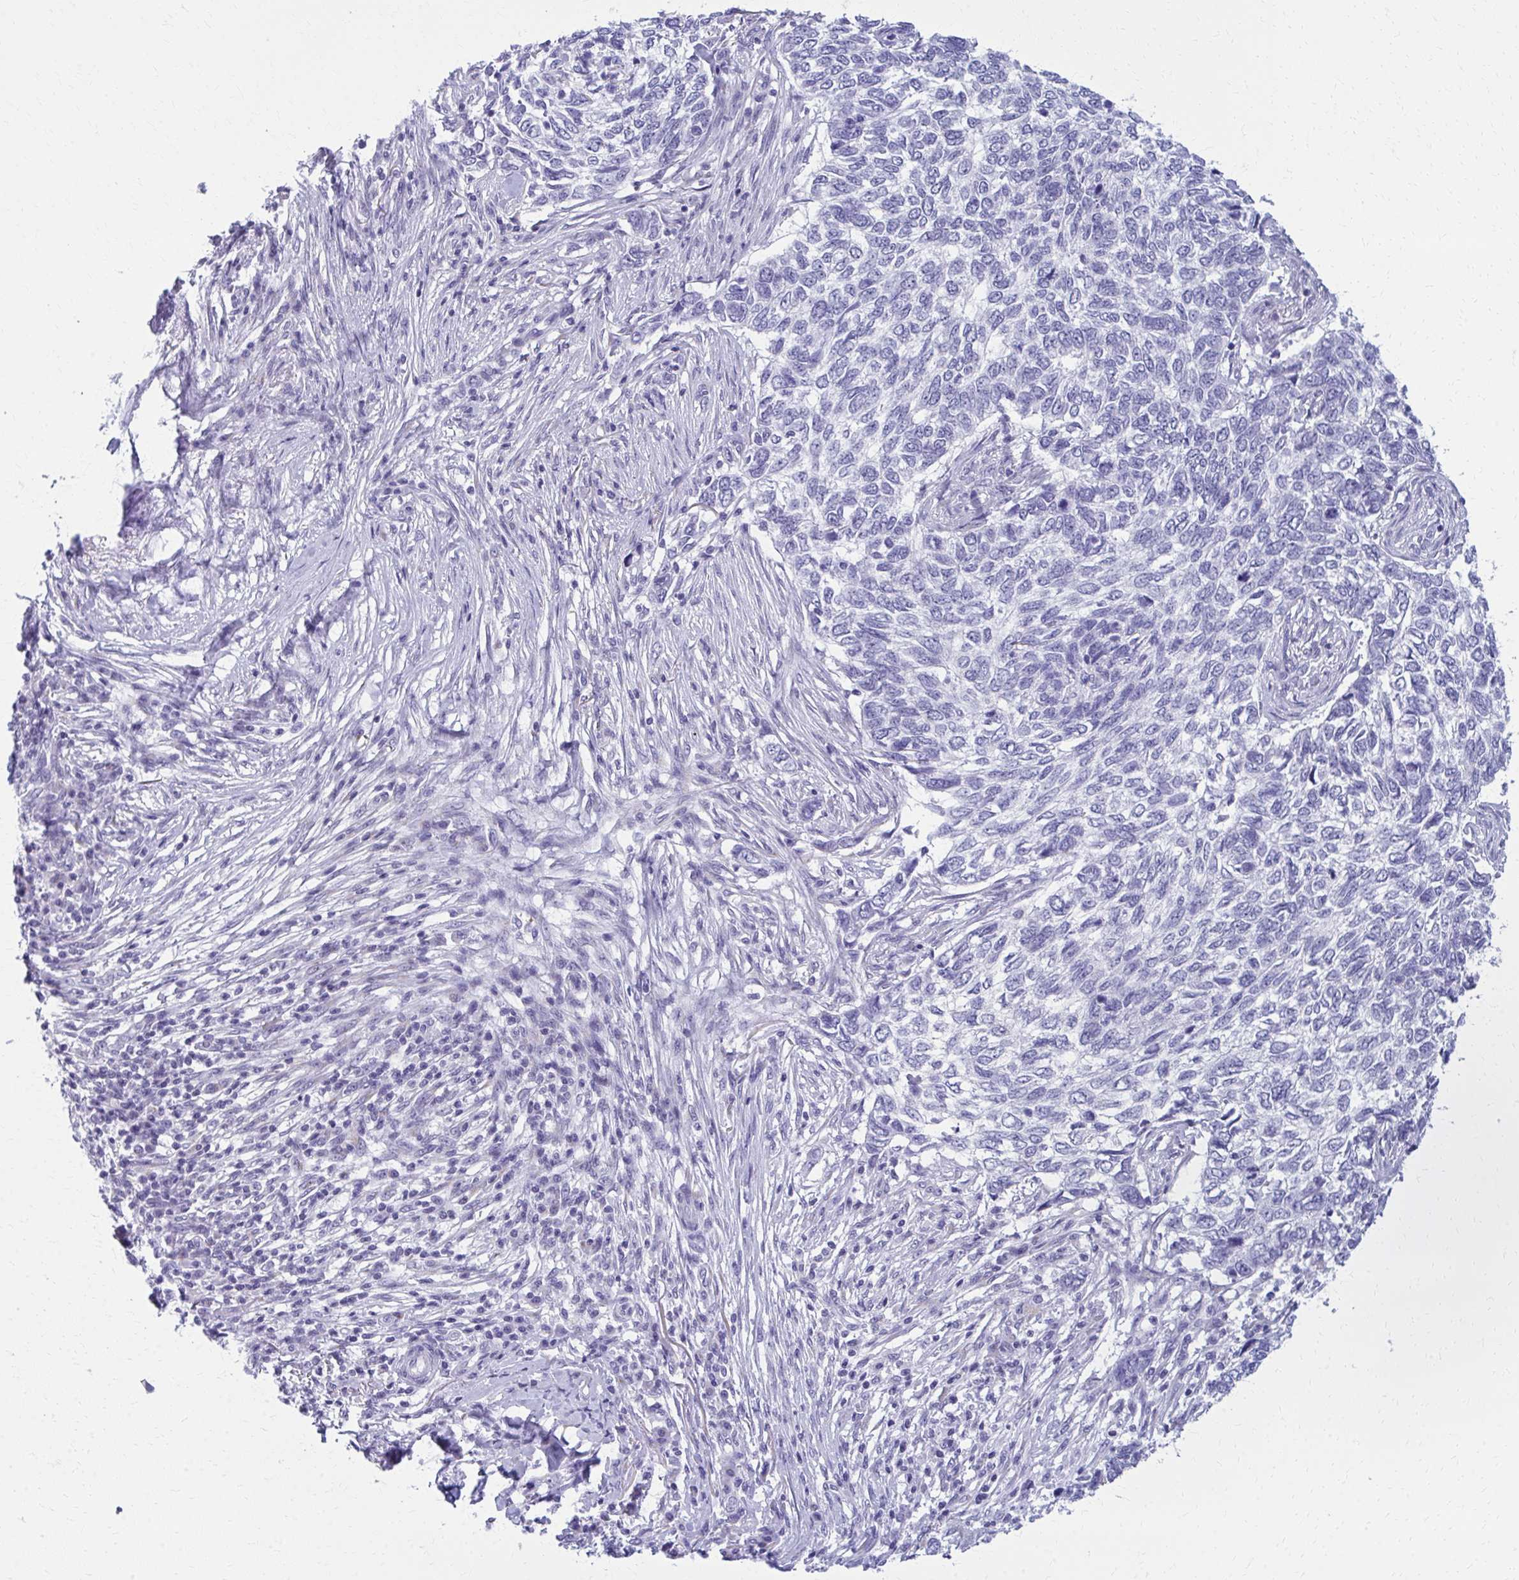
{"staining": {"intensity": "negative", "quantity": "none", "location": "none"}, "tissue": "skin cancer", "cell_type": "Tumor cells", "image_type": "cancer", "snomed": [{"axis": "morphology", "description": "Basal cell carcinoma"}, {"axis": "topography", "description": "Skin"}], "caption": "This is a histopathology image of IHC staining of skin cancer, which shows no expression in tumor cells.", "gene": "SCLY", "patient": {"sex": "female", "age": 65}}